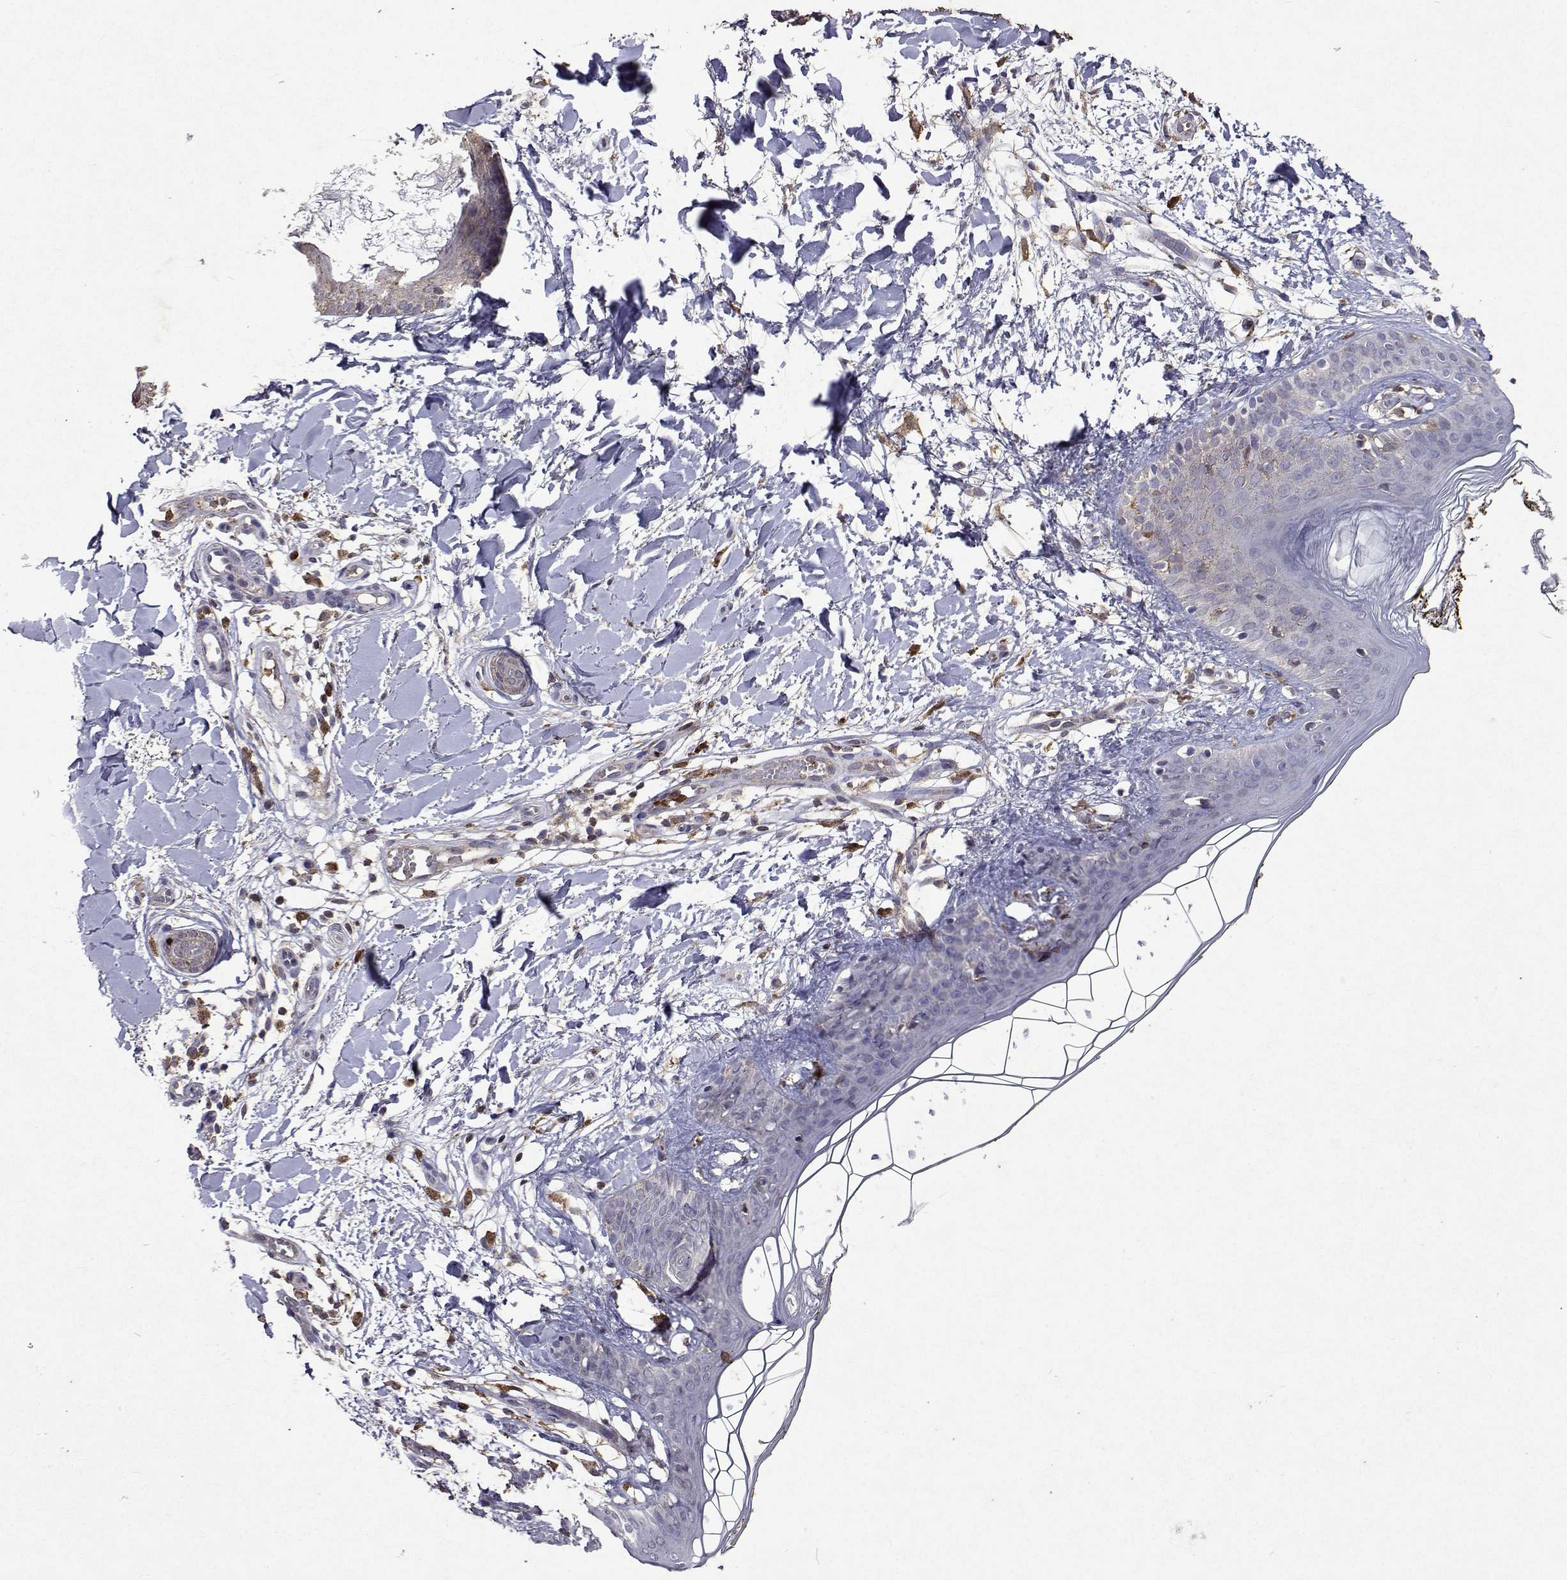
{"staining": {"intensity": "negative", "quantity": "none", "location": "none"}, "tissue": "skin", "cell_type": "Fibroblasts", "image_type": "normal", "snomed": [{"axis": "morphology", "description": "Normal tissue, NOS"}, {"axis": "topography", "description": "Skin"}], "caption": "Image shows no significant protein staining in fibroblasts of benign skin.", "gene": "APAF1", "patient": {"sex": "female", "age": 34}}